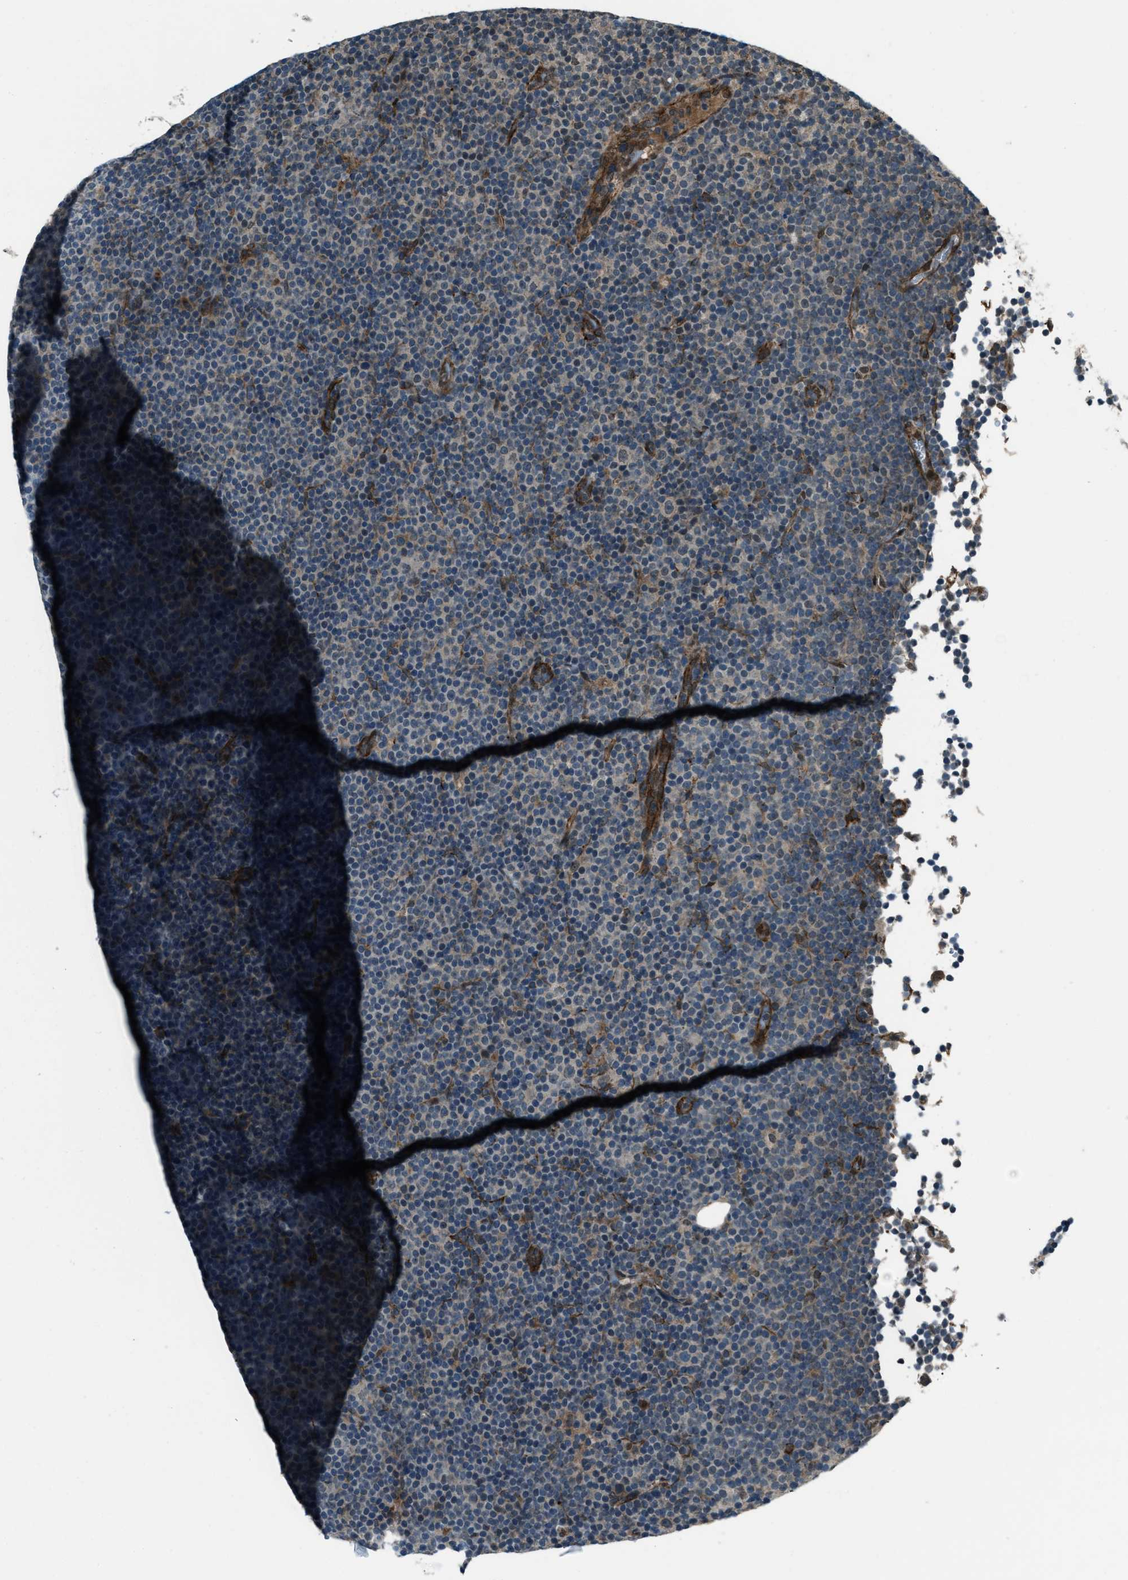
{"staining": {"intensity": "negative", "quantity": "none", "location": "none"}, "tissue": "lymphoma", "cell_type": "Tumor cells", "image_type": "cancer", "snomed": [{"axis": "morphology", "description": "Malignant lymphoma, non-Hodgkin's type, Low grade"}, {"axis": "topography", "description": "Lymph node"}], "caption": "A high-resolution histopathology image shows immunohistochemistry staining of lymphoma, which displays no significant positivity in tumor cells. (DAB immunohistochemistry, high magnification).", "gene": "SVIL", "patient": {"sex": "female", "age": 67}}